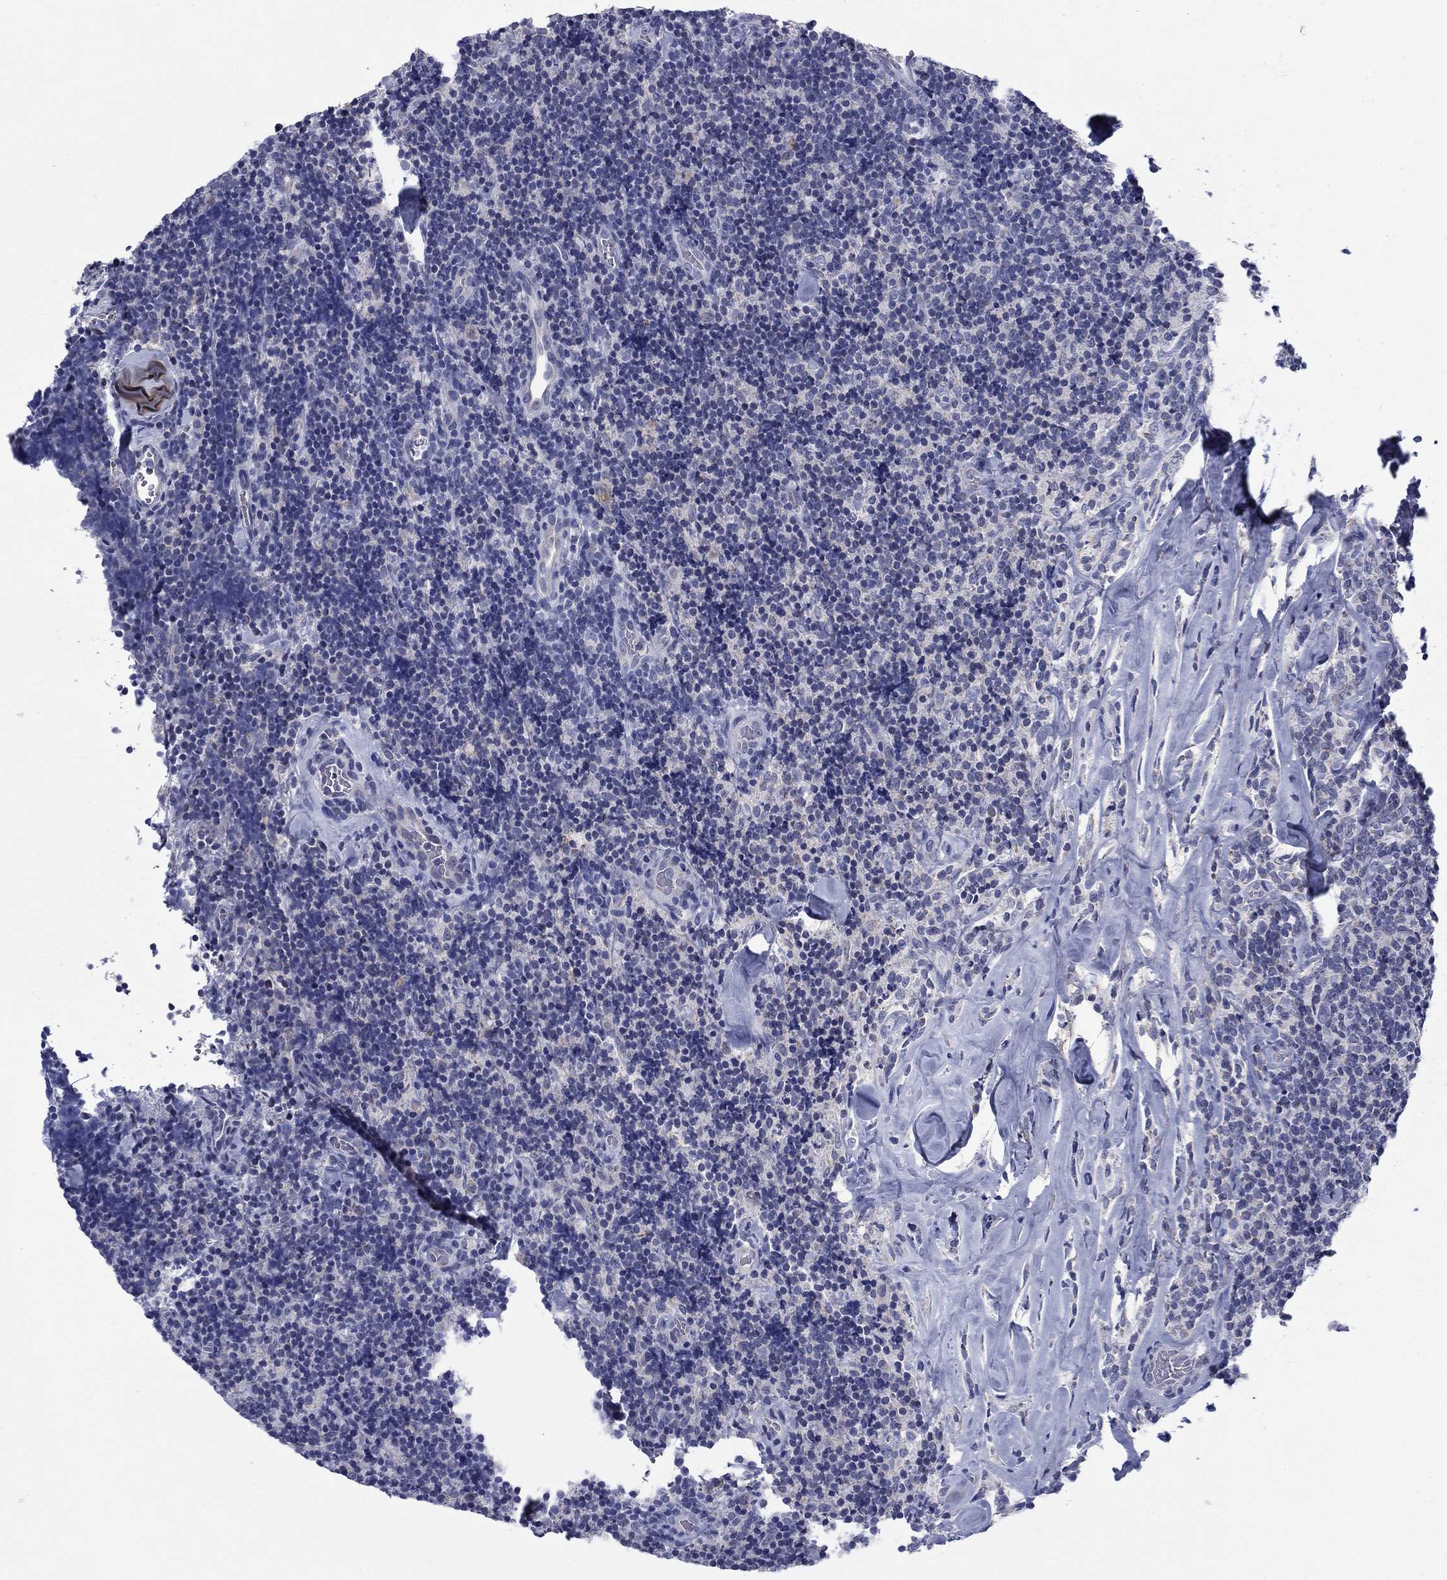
{"staining": {"intensity": "negative", "quantity": "none", "location": "none"}, "tissue": "lymphoma", "cell_type": "Tumor cells", "image_type": "cancer", "snomed": [{"axis": "morphology", "description": "Malignant lymphoma, non-Hodgkin's type, Low grade"}, {"axis": "topography", "description": "Lymph node"}], "caption": "Immunohistochemistry (IHC) micrograph of human lymphoma stained for a protein (brown), which exhibits no staining in tumor cells.", "gene": "FRK", "patient": {"sex": "female", "age": 56}}